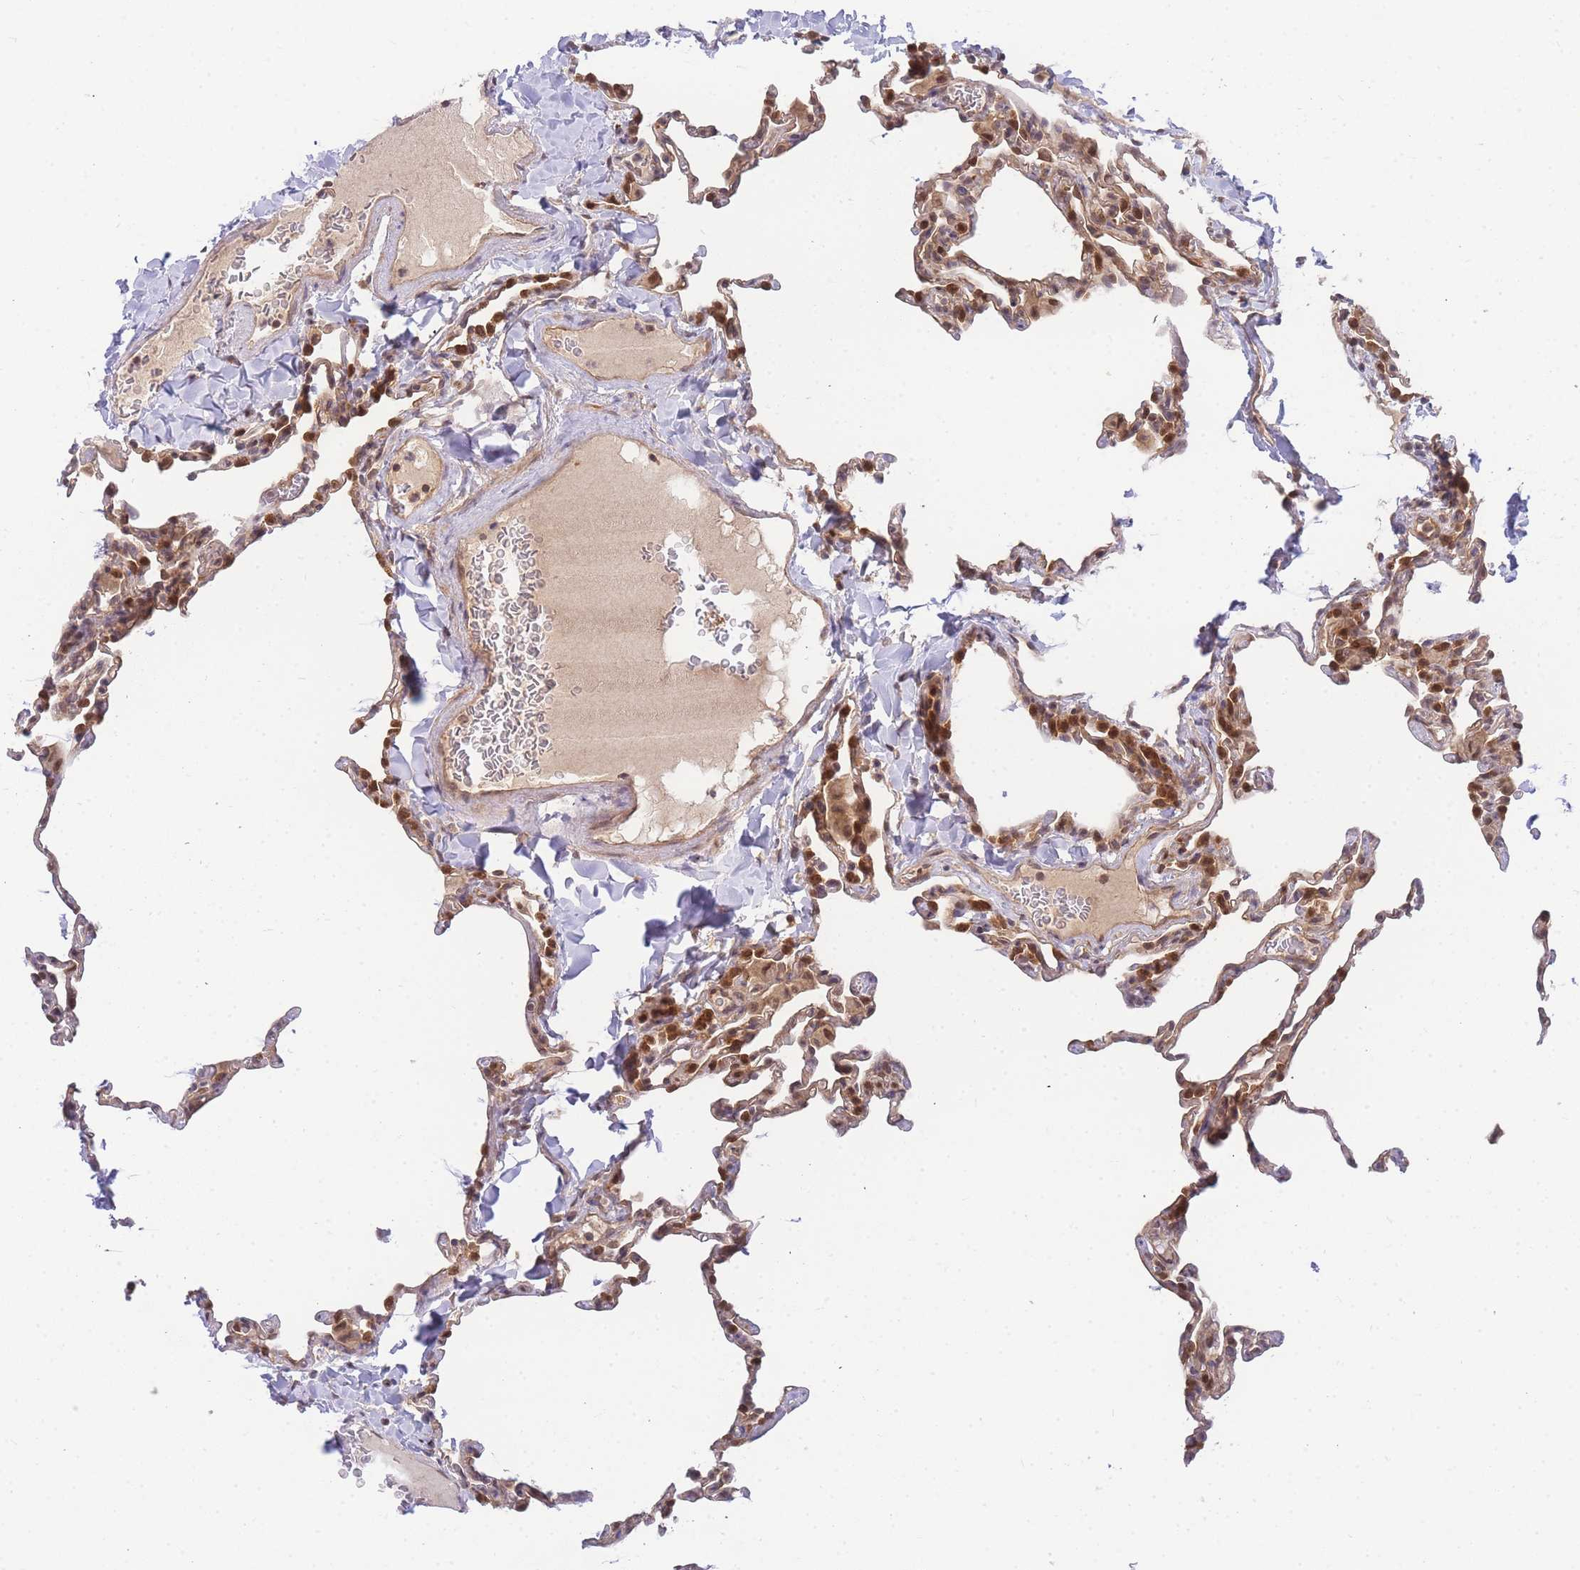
{"staining": {"intensity": "moderate", "quantity": "25%-75%", "location": "cytoplasmic/membranous,nuclear"}, "tissue": "lung", "cell_type": "Alveolar cells", "image_type": "normal", "snomed": [{"axis": "morphology", "description": "Normal tissue, NOS"}, {"axis": "topography", "description": "Lung"}], "caption": "IHC image of unremarkable lung: human lung stained using IHC demonstrates medium levels of moderate protein expression localized specifically in the cytoplasmic/membranous,nuclear of alveolar cells, appearing as a cytoplasmic/membranous,nuclear brown color.", "gene": "KIAA1191", "patient": {"sex": "male", "age": 20}}